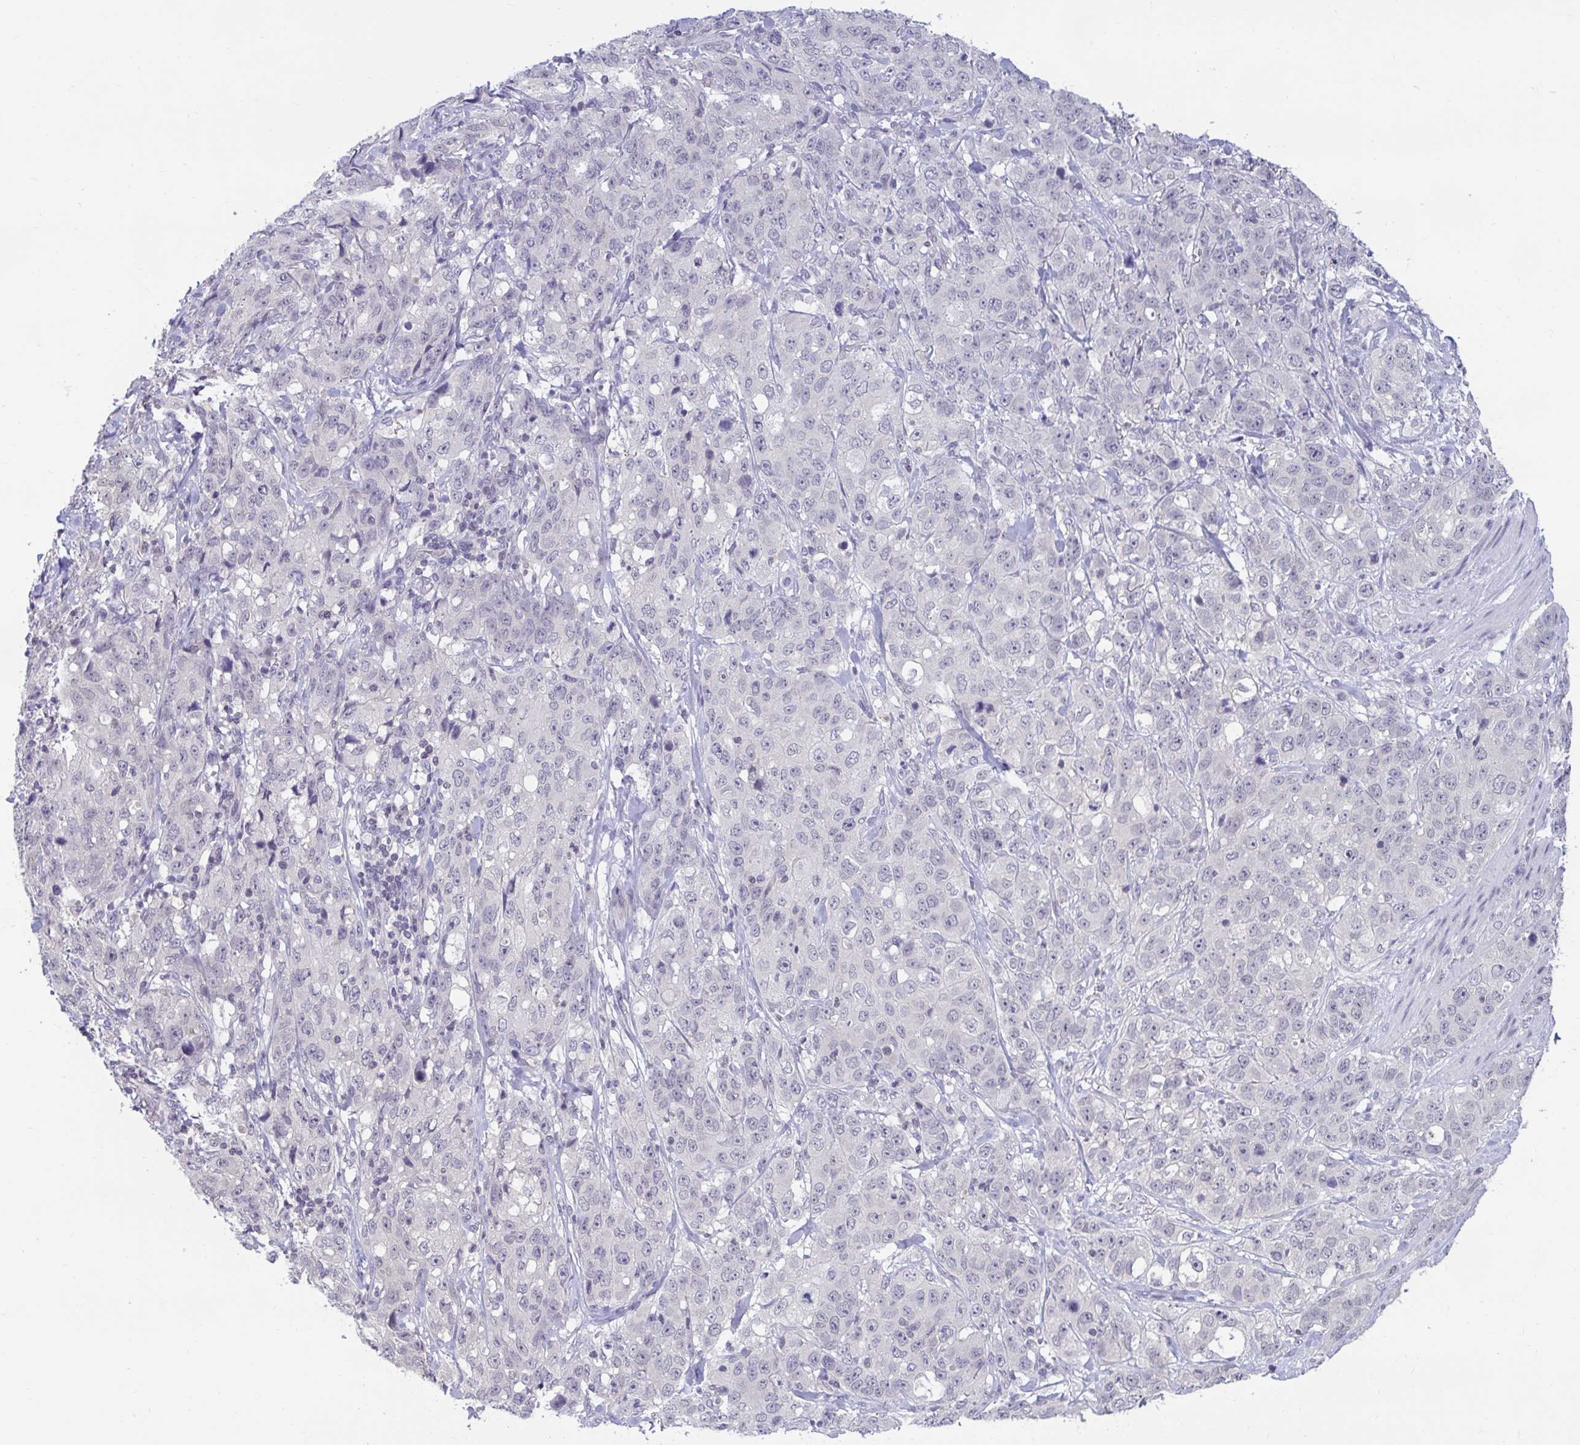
{"staining": {"intensity": "negative", "quantity": "none", "location": "none"}, "tissue": "stomach cancer", "cell_type": "Tumor cells", "image_type": "cancer", "snomed": [{"axis": "morphology", "description": "Adenocarcinoma, NOS"}, {"axis": "topography", "description": "Stomach"}], "caption": "Immunohistochemical staining of human stomach cancer (adenocarcinoma) reveals no significant expression in tumor cells. (DAB (3,3'-diaminobenzidine) immunohistochemistry (IHC) visualized using brightfield microscopy, high magnification).", "gene": "ARPP19", "patient": {"sex": "male", "age": 48}}